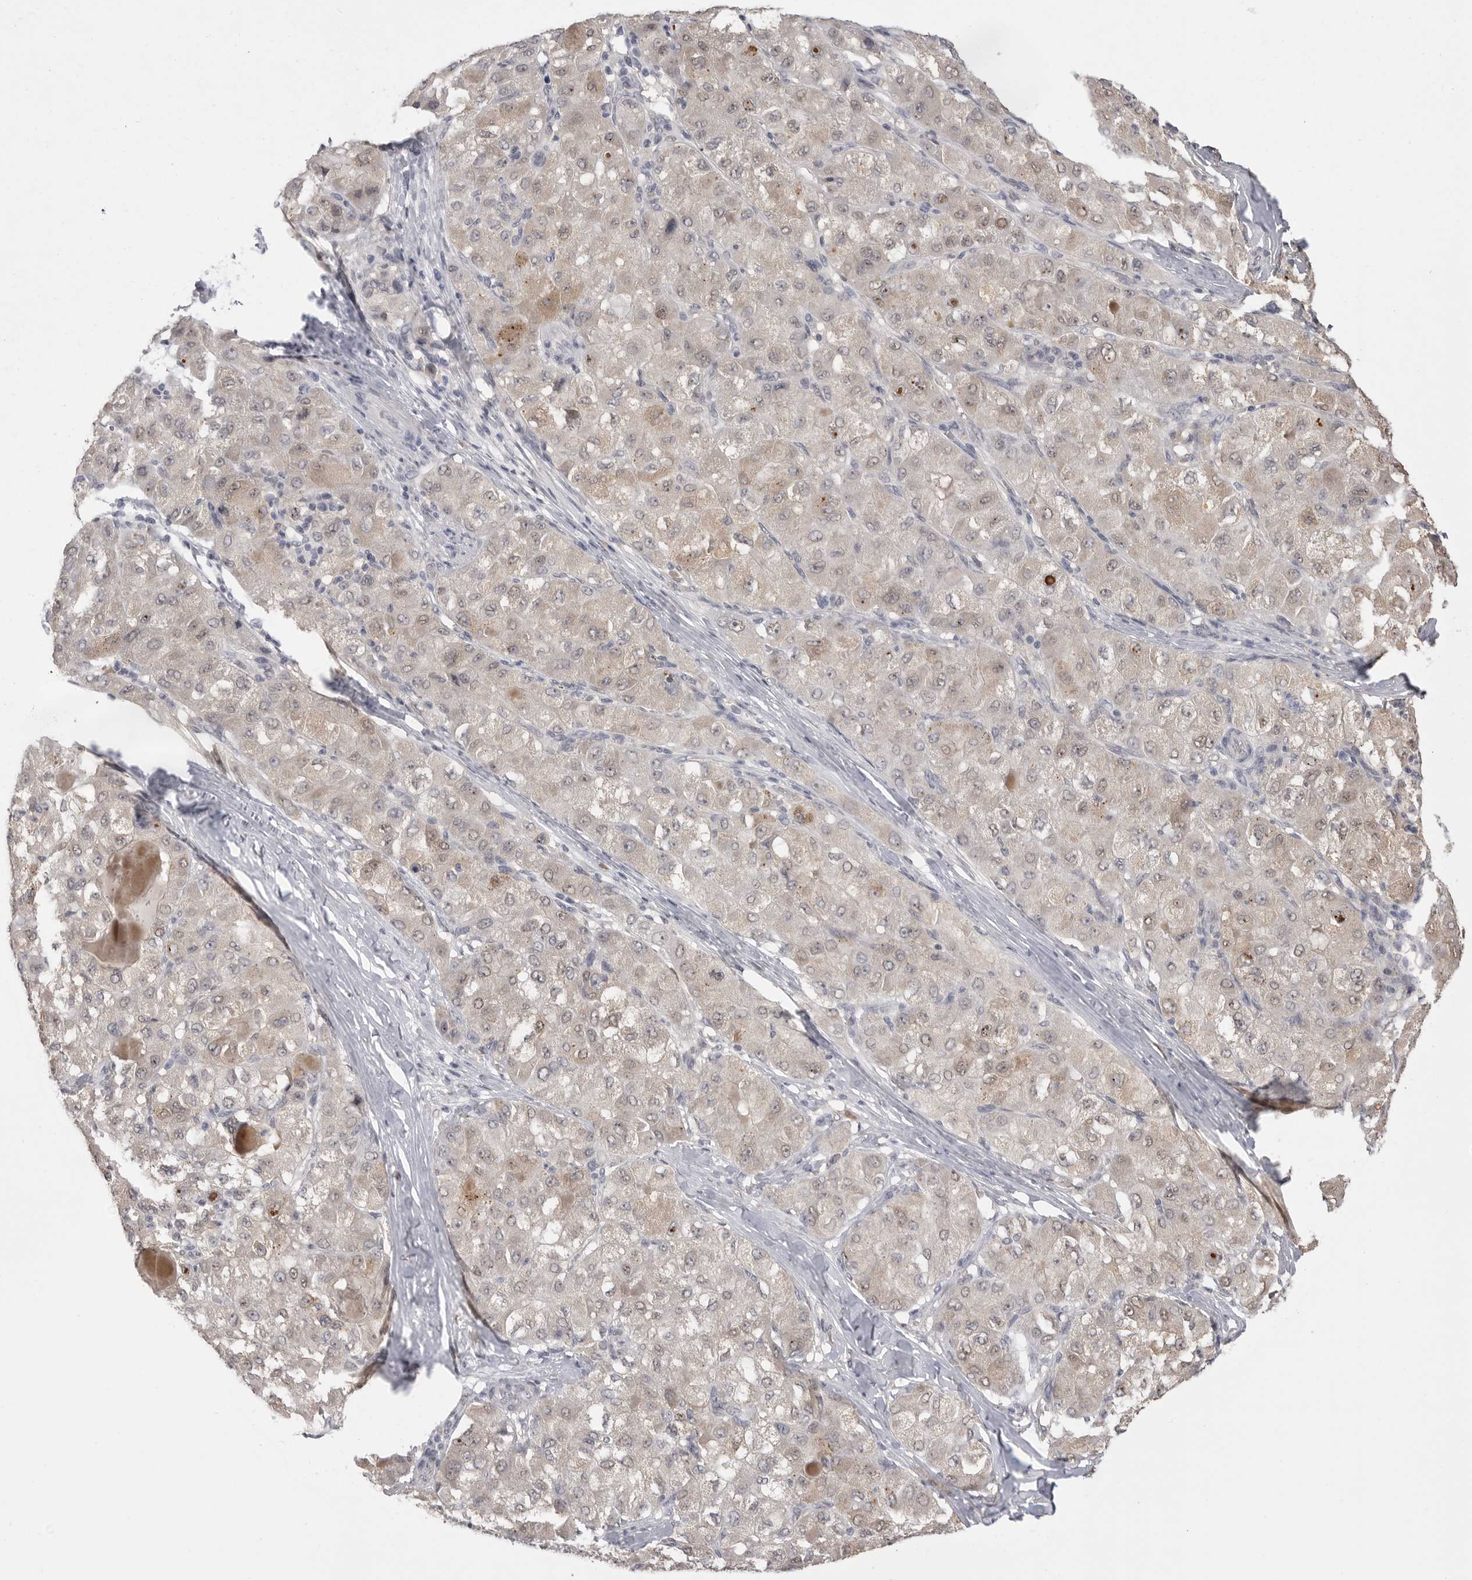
{"staining": {"intensity": "weak", "quantity": "<25%", "location": "cytoplasmic/membranous,nuclear"}, "tissue": "liver cancer", "cell_type": "Tumor cells", "image_type": "cancer", "snomed": [{"axis": "morphology", "description": "Carcinoma, Hepatocellular, NOS"}, {"axis": "topography", "description": "Liver"}], "caption": "Tumor cells are negative for brown protein staining in hepatocellular carcinoma (liver). (DAB (3,3'-diaminobenzidine) immunohistochemistry (IHC) with hematoxylin counter stain).", "gene": "ASPSCR1", "patient": {"sex": "male", "age": 80}}